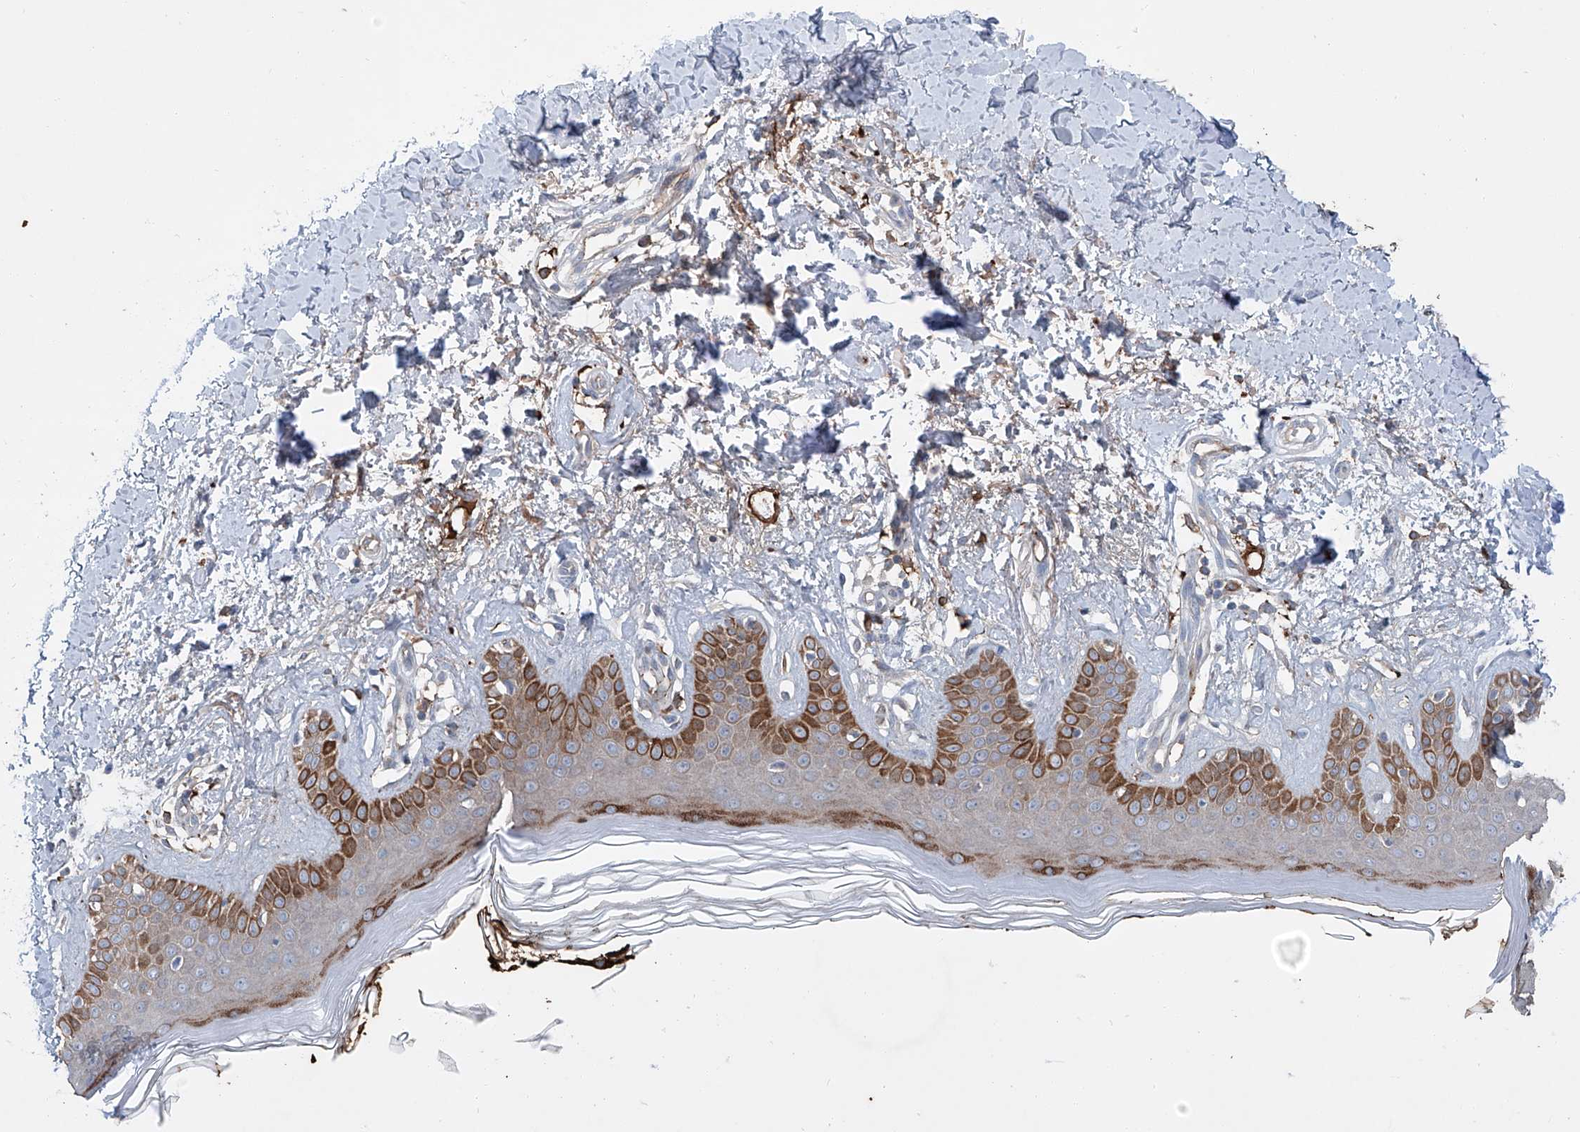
{"staining": {"intensity": "negative", "quantity": "none", "location": "none"}, "tissue": "skin", "cell_type": "Fibroblasts", "image_type": "normal", "snomed": [{"axis": "morphology", "description": "Normal tissue, NOS"}, {"axis": "topography", "description": "Skin"}], "caption": "Immunohistochemistry image of unremarkable skin: human skin stained with DAB shows no significant protein staining in fibroblasts.", "gene": "SIX4", "patient": {"sex": "female", "age": 64}}